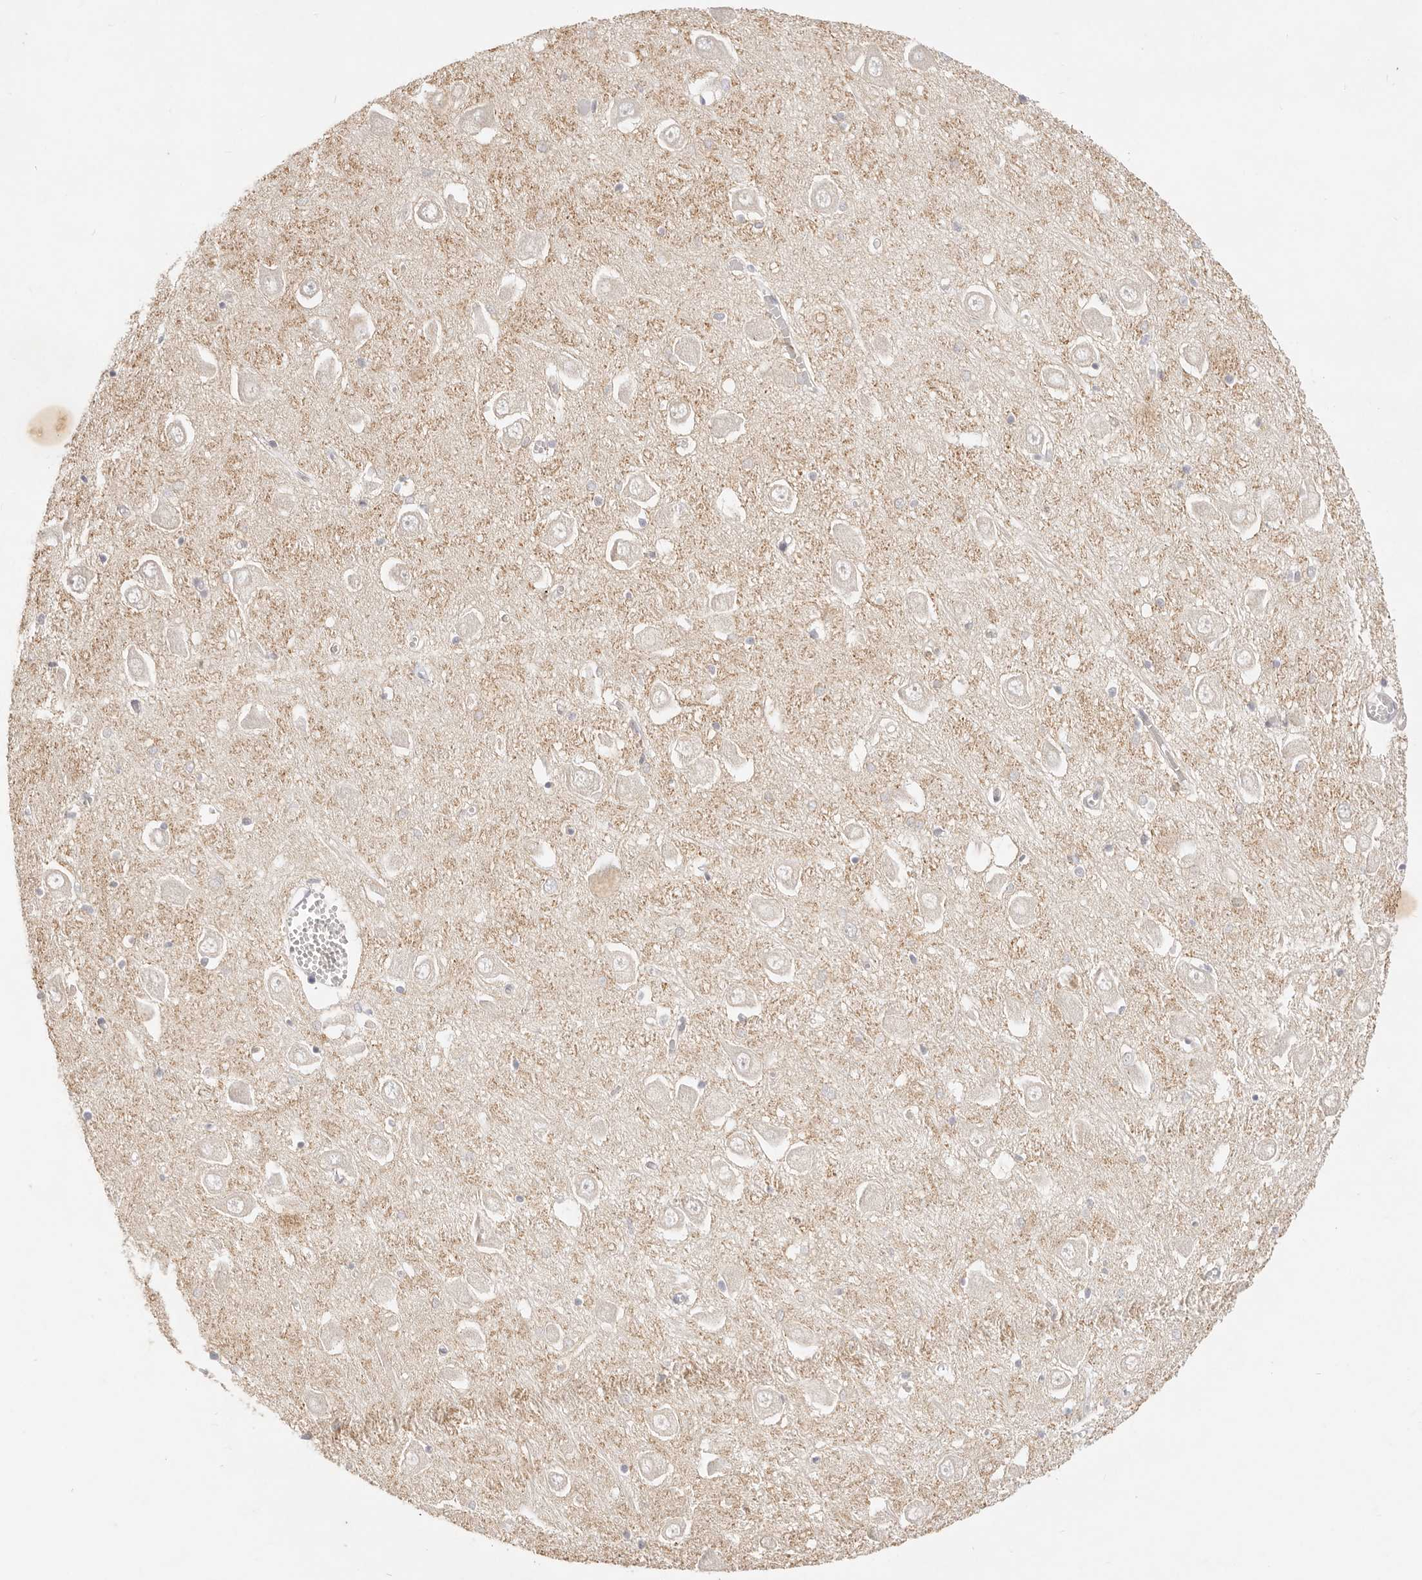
{"staining": {"intensity": "negative", "quantity": "none", "location": "none"}, "tissue": "hippocampus", "cell_type": "Glial cells", "image_type": "normal", "snomed": [{"axis": "morphology", "description": "Normal tissue, NOS"}, {"axis": "topography", "description": "Hippocampus"}], "caption": "Protein analysis of benign hippocampus reveals no significant expression in glial cells.", "gene": "GPR156", "patient": {"sex": "male", "age": 70}}